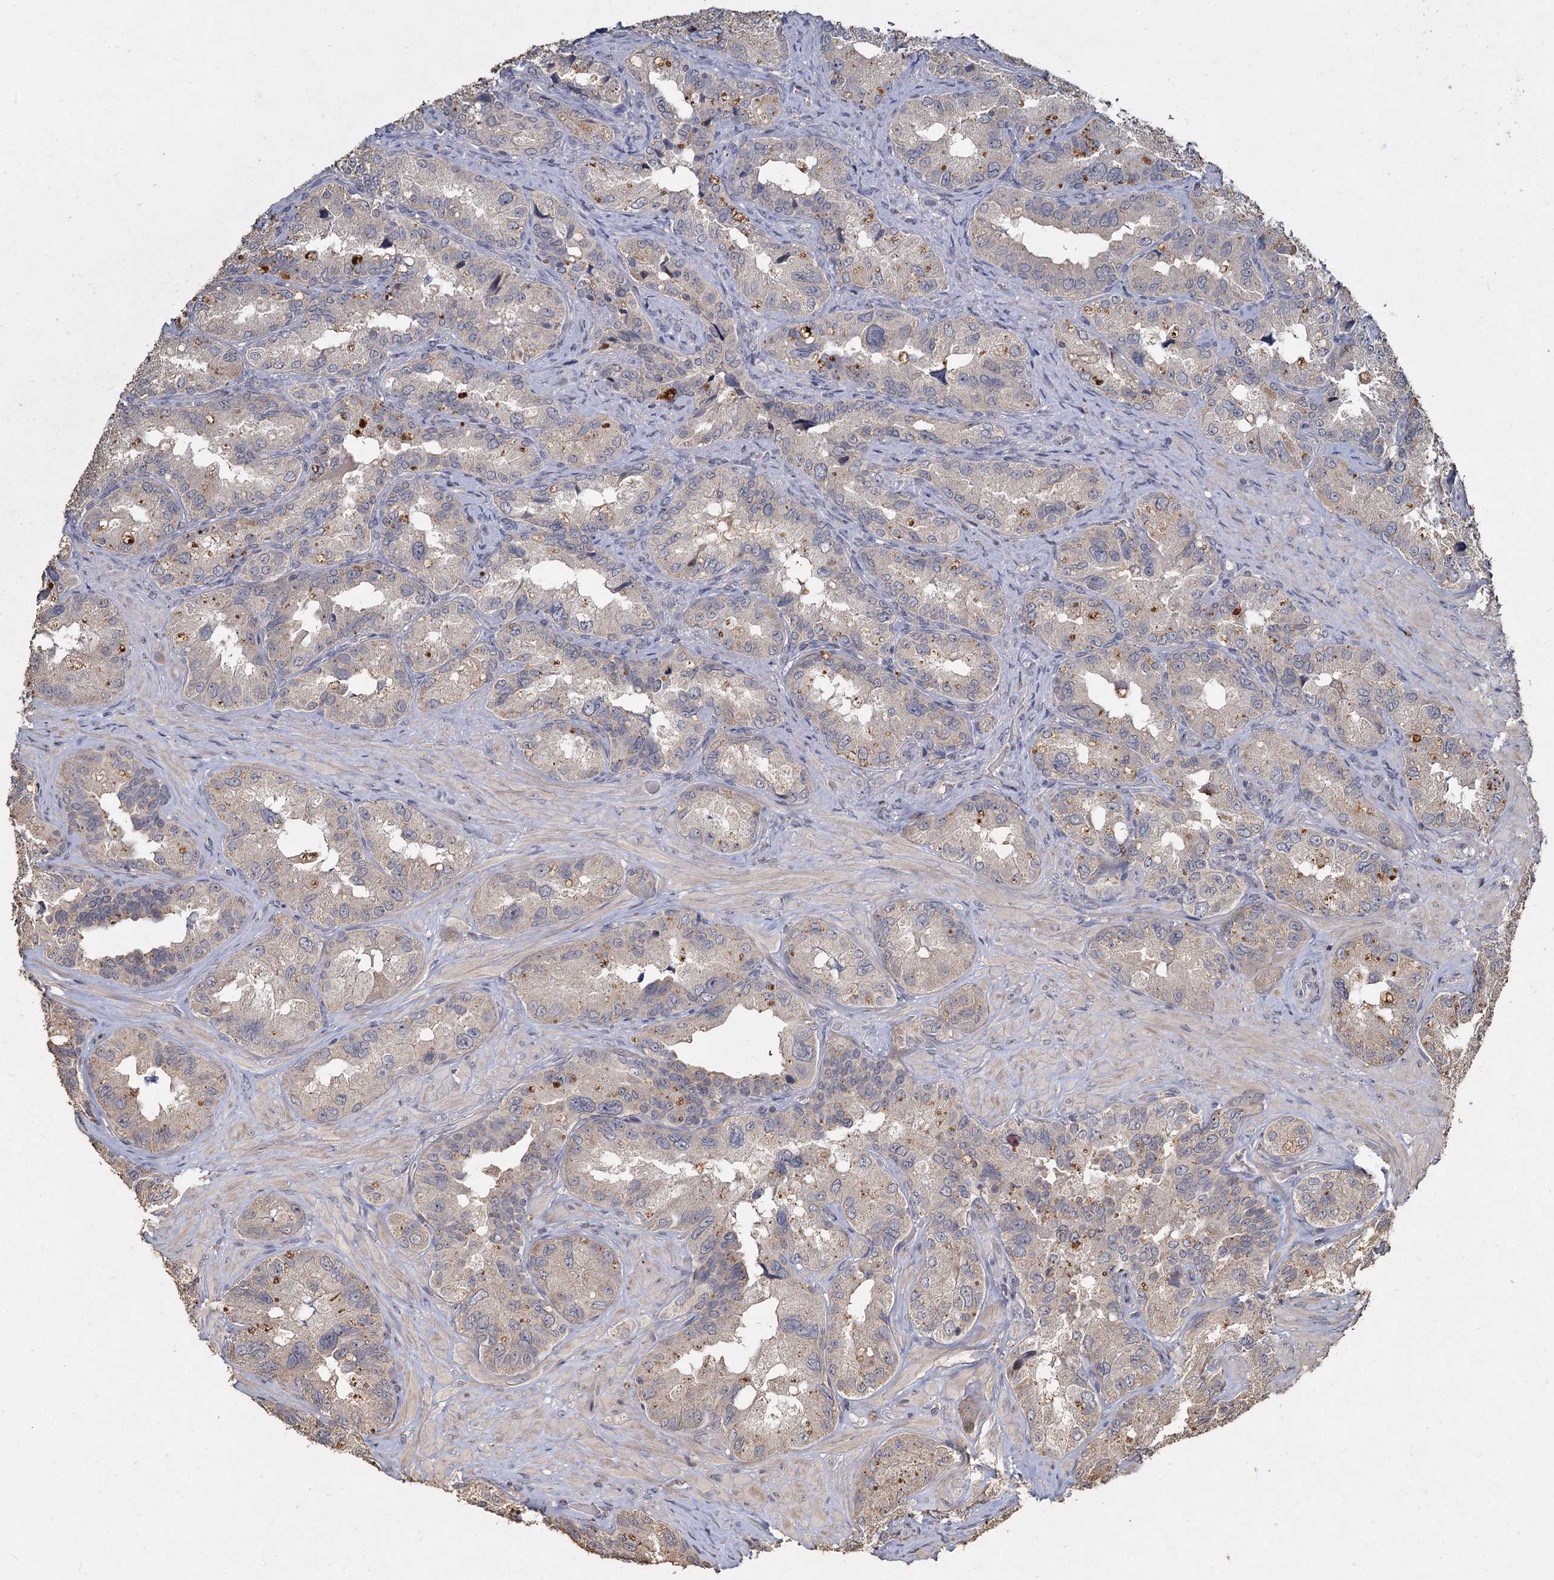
{"staining": {"intensity": "negative", "quantity": "none", "location": "none"}, "tissue": "seminal vesicle", "cell_type": "Glandular cells", "image_type": "normal", "snomed": [{"axis": "morphology", "description": "Normal tissue, NOS"}, {"axis": "topography", "description": "Seminal veicle"}, {"axis": "topography", "description": "Peripheral nerve tissue"}], "caption": "There is no significant expression in glandular cells of seminal vesicle. Brightfield microscopy of immunohistochemistry stained with DAB (brown) and hematoxylin (blue), captured at high magnification.", "gene": "CCDC61", "patient": {"sex": "male", "age": 67}}